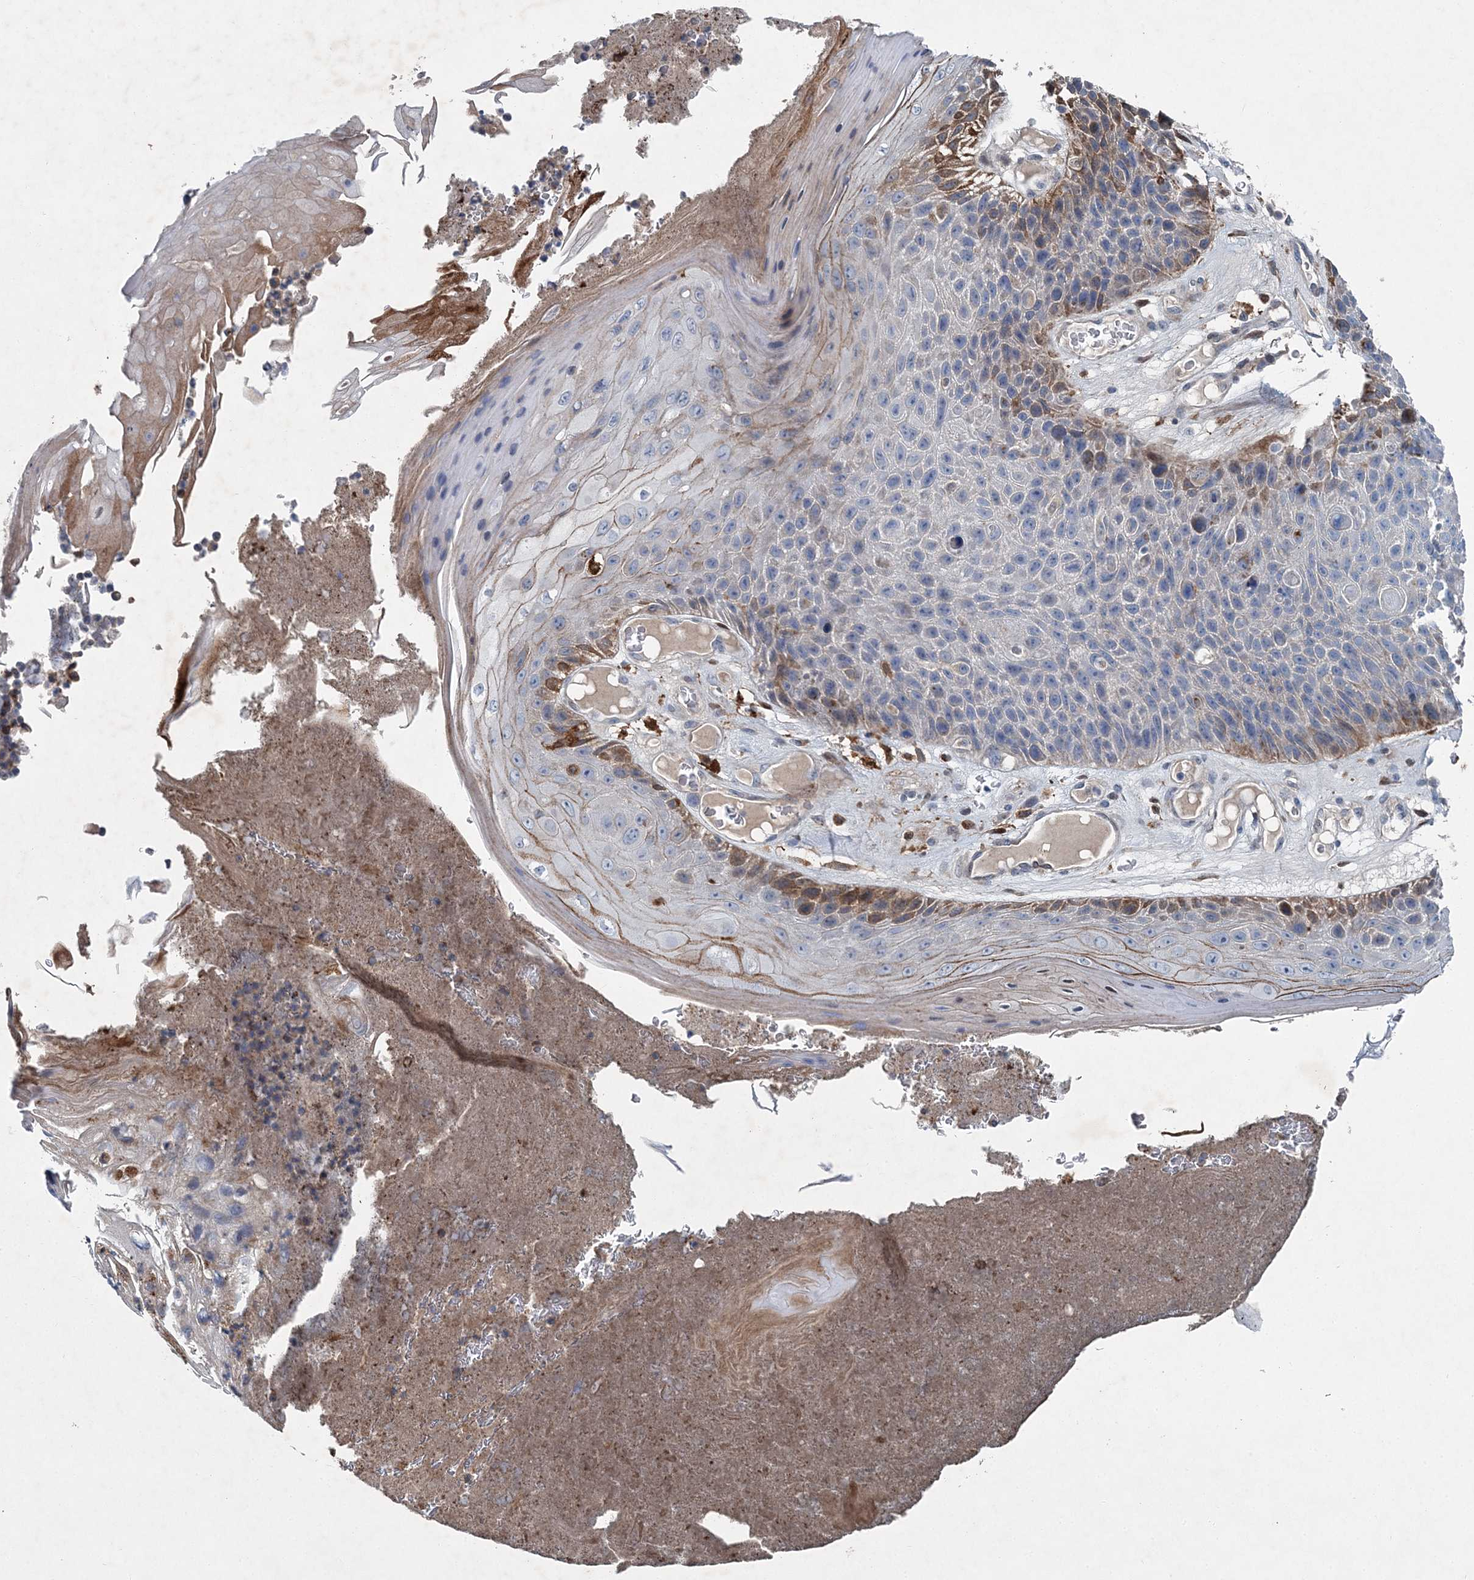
{"staining": {"intensity": "moderate", "quantity": "<25%", "location": "cytoplasmic/membranous"}, "tissue": "skin cancer", "cell_type": "Tumor cells", "image_type": "cancer", "snomed": [{"axis": "morphology", "description": "Squamous cell carcinoma, NOS"}, {"axis": "topography", "description": "Skin"}], "caption": "Protein expression analysis of human skin squamous cell carcinoma reveals moderate cytoplasmic/membranous expression in about <25% of tumor cells.", "gene": "SPOPL", "patient": {"sex": "female", "age": 88}}